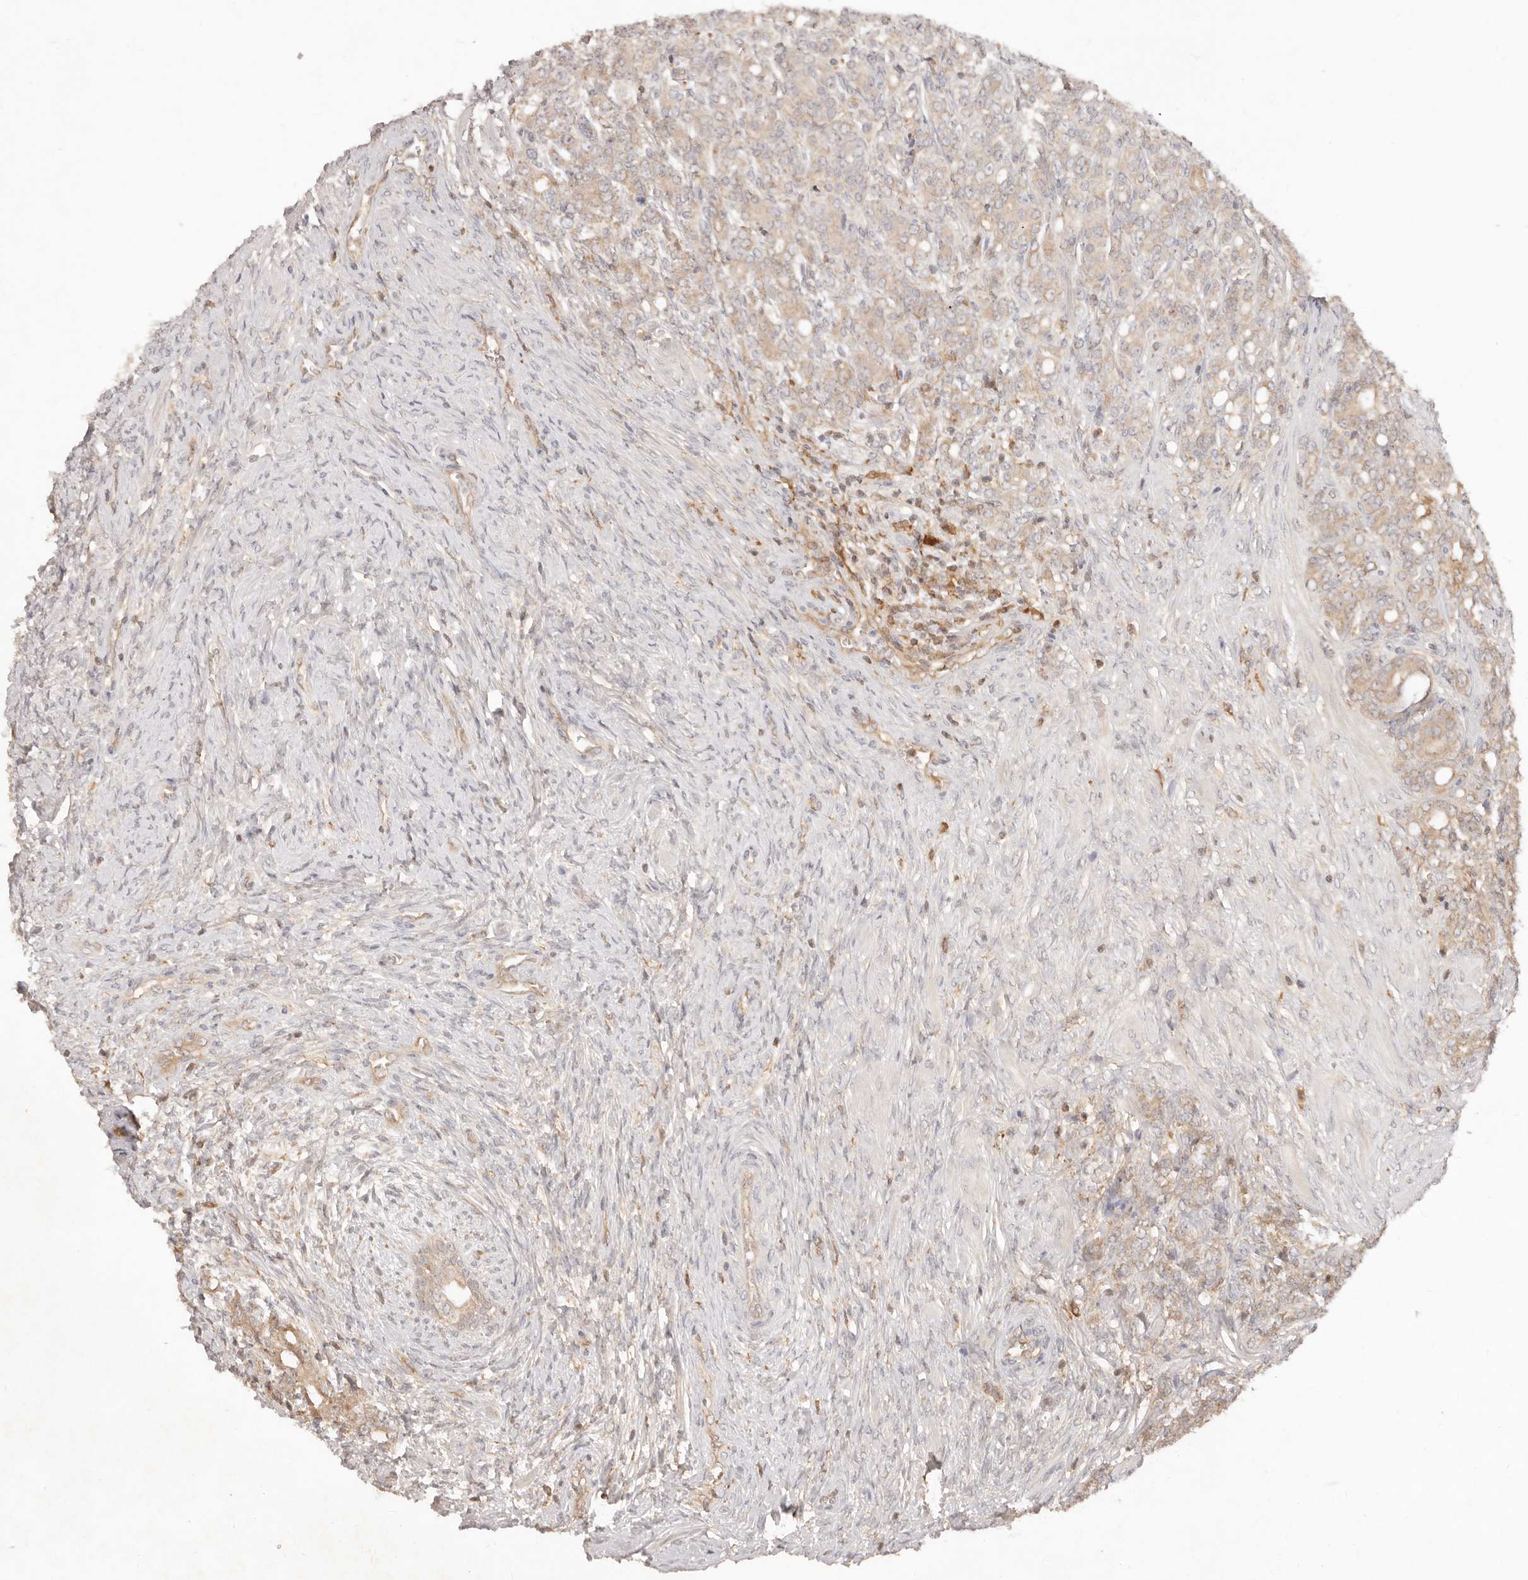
{"staining": {"intensity": "weak", "quantity": "25%-75%", "location": "cytoplasmic/membranous"}, "tissue": "prostate cancer", "cell_type": "Tumor cells", "image_type": "cancer", "snomed": [{"axis": "morphology", "description": "Adenocarcinoma, High grade"}, {"axis": "topography", "description": "Prostate"}], "caption": "Brown immunohistochemical staining in prostate cancer (adenocarcinoma (high-grade)) exhibits weak cytoplasmic/membranous expression in about 25%-75% of tumor cells. (brown staining indicates protein expression, while blue staining denotes nuclei).", "gene": "NECAP2", "patient": {"sex": "male", "age": 62}}